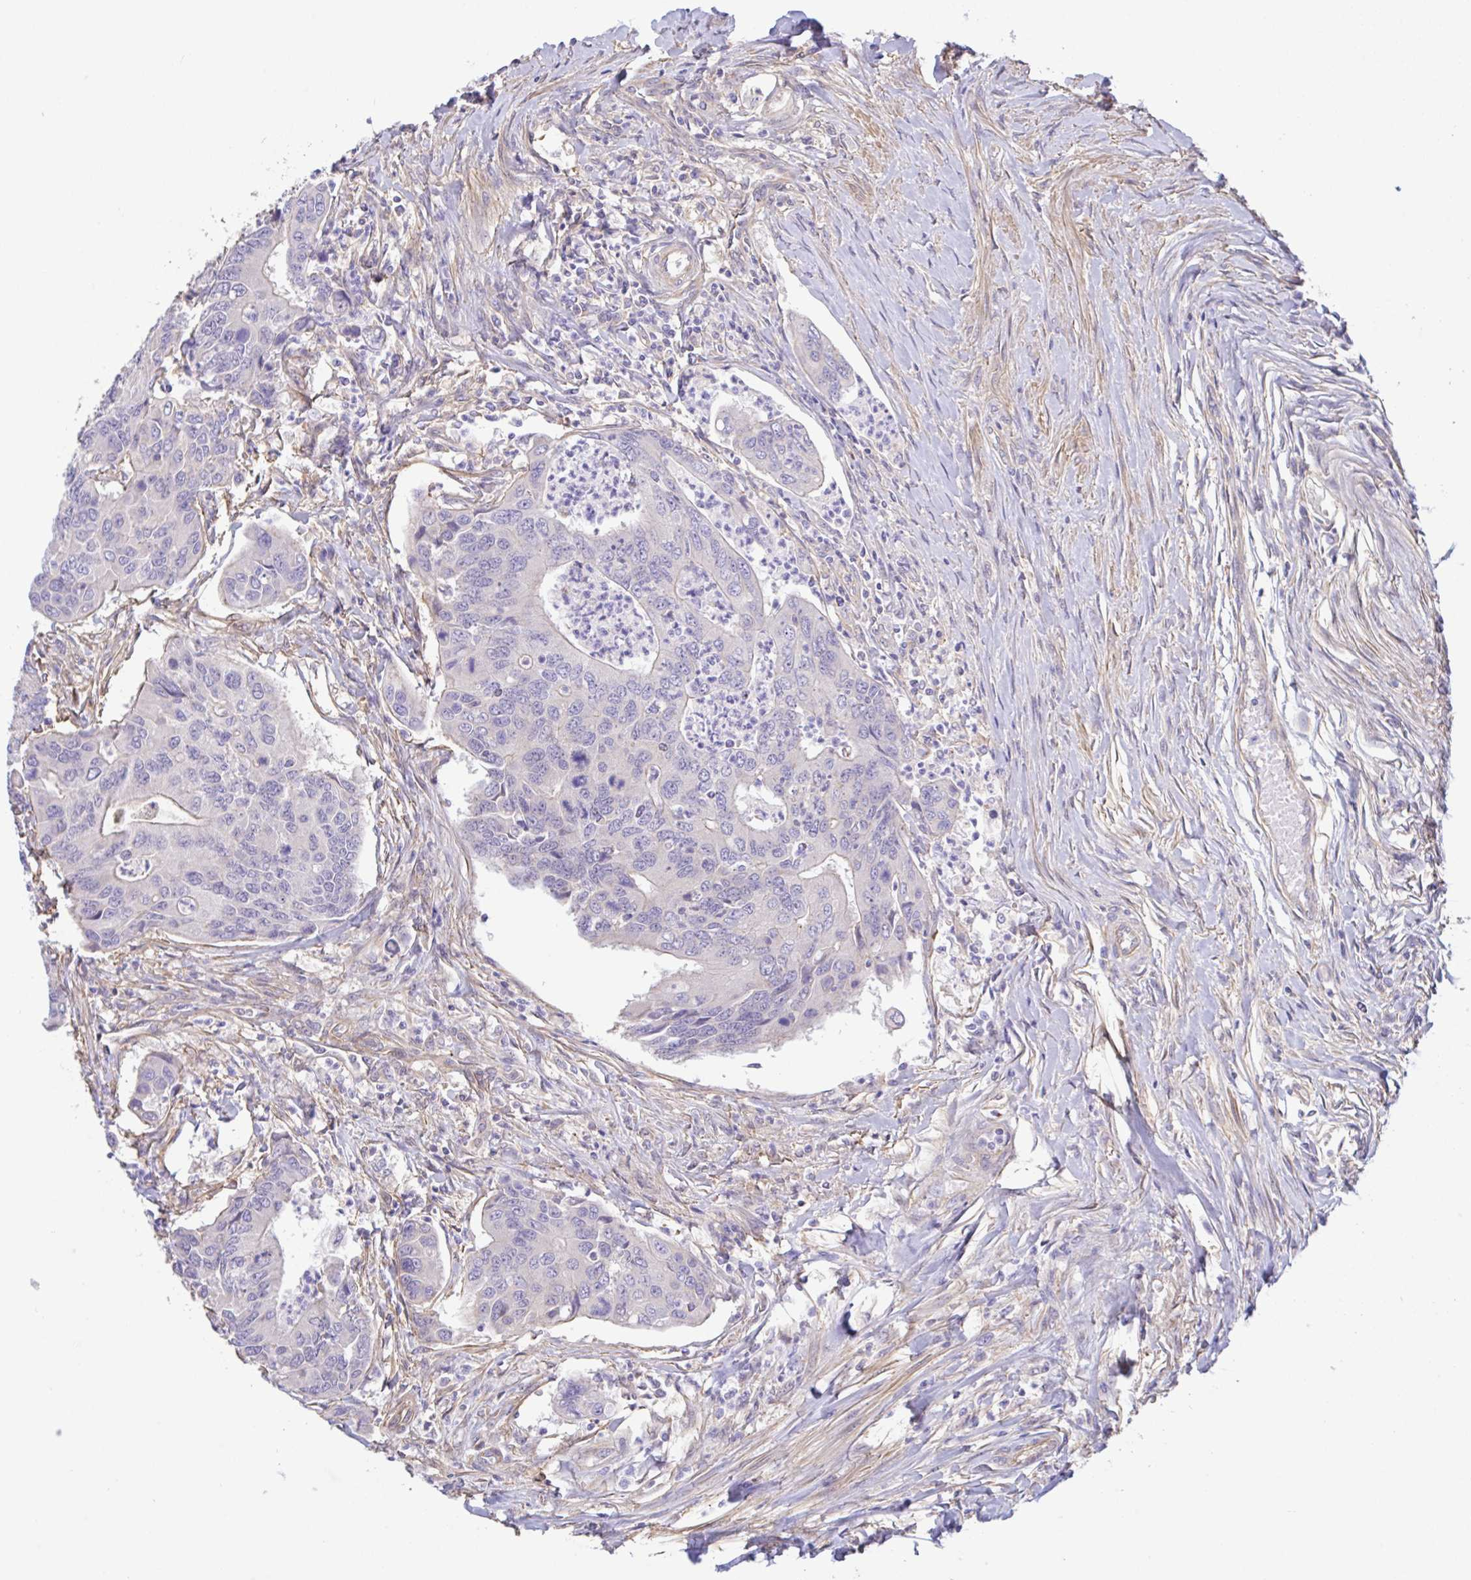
{"staining": {"intensity": "negative", "quantity": "none", "location": "none"}, "tissue": "colorectal cancer", "cell_type": "Tumor cells", "image_type": "cancer", "snomed": [{"axis": "morphology", "description": "Adenocarcinoma, NOS"}, {"axis": "topography", "description": "Colon"}], "caption": "Micrograph shows no significant protein positivity in tumor cells of colorectal cancer.", "gene": "PLCD4", "patient": {"sex": "female", "age": 67}}